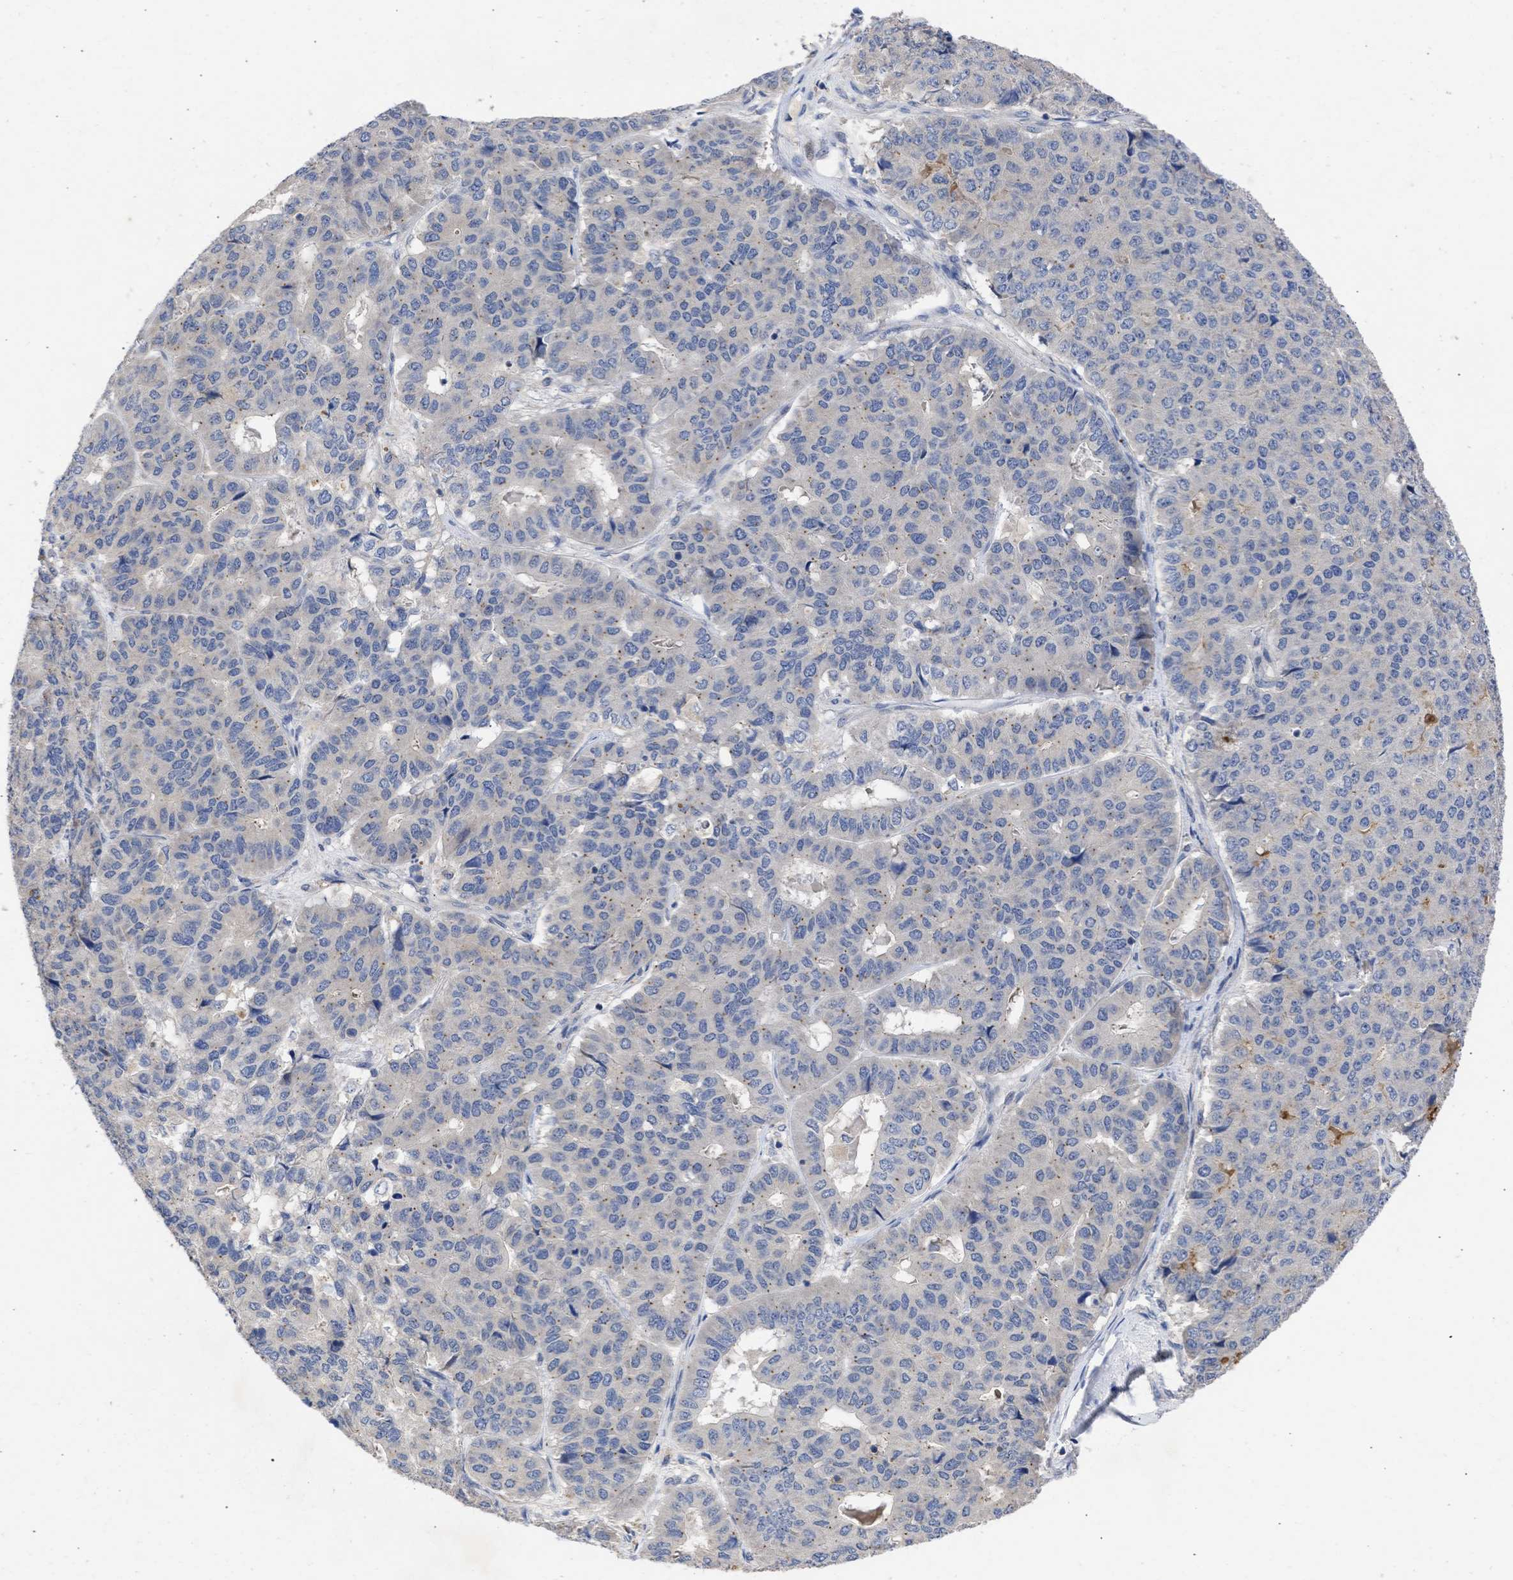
{"staining": {"intensity": "negative", "quantity": "none", "location": "none"}, "tissue": "pancreatic cancer", "cell_type": "Tumor cells", "image_type": "cancer", "snomed": [{"axis": "morphology", "description": "Adenocarcinoma, NOS"}, {"axis": "topography", "description": "Pancreas"}], "caption": "Pancreatic adenocarcinoma stained for a protein using IHC exhibits no expression tumor cells.", "gene": "ARHGEF4", "patient": {"sex": "male", "age": 50}}